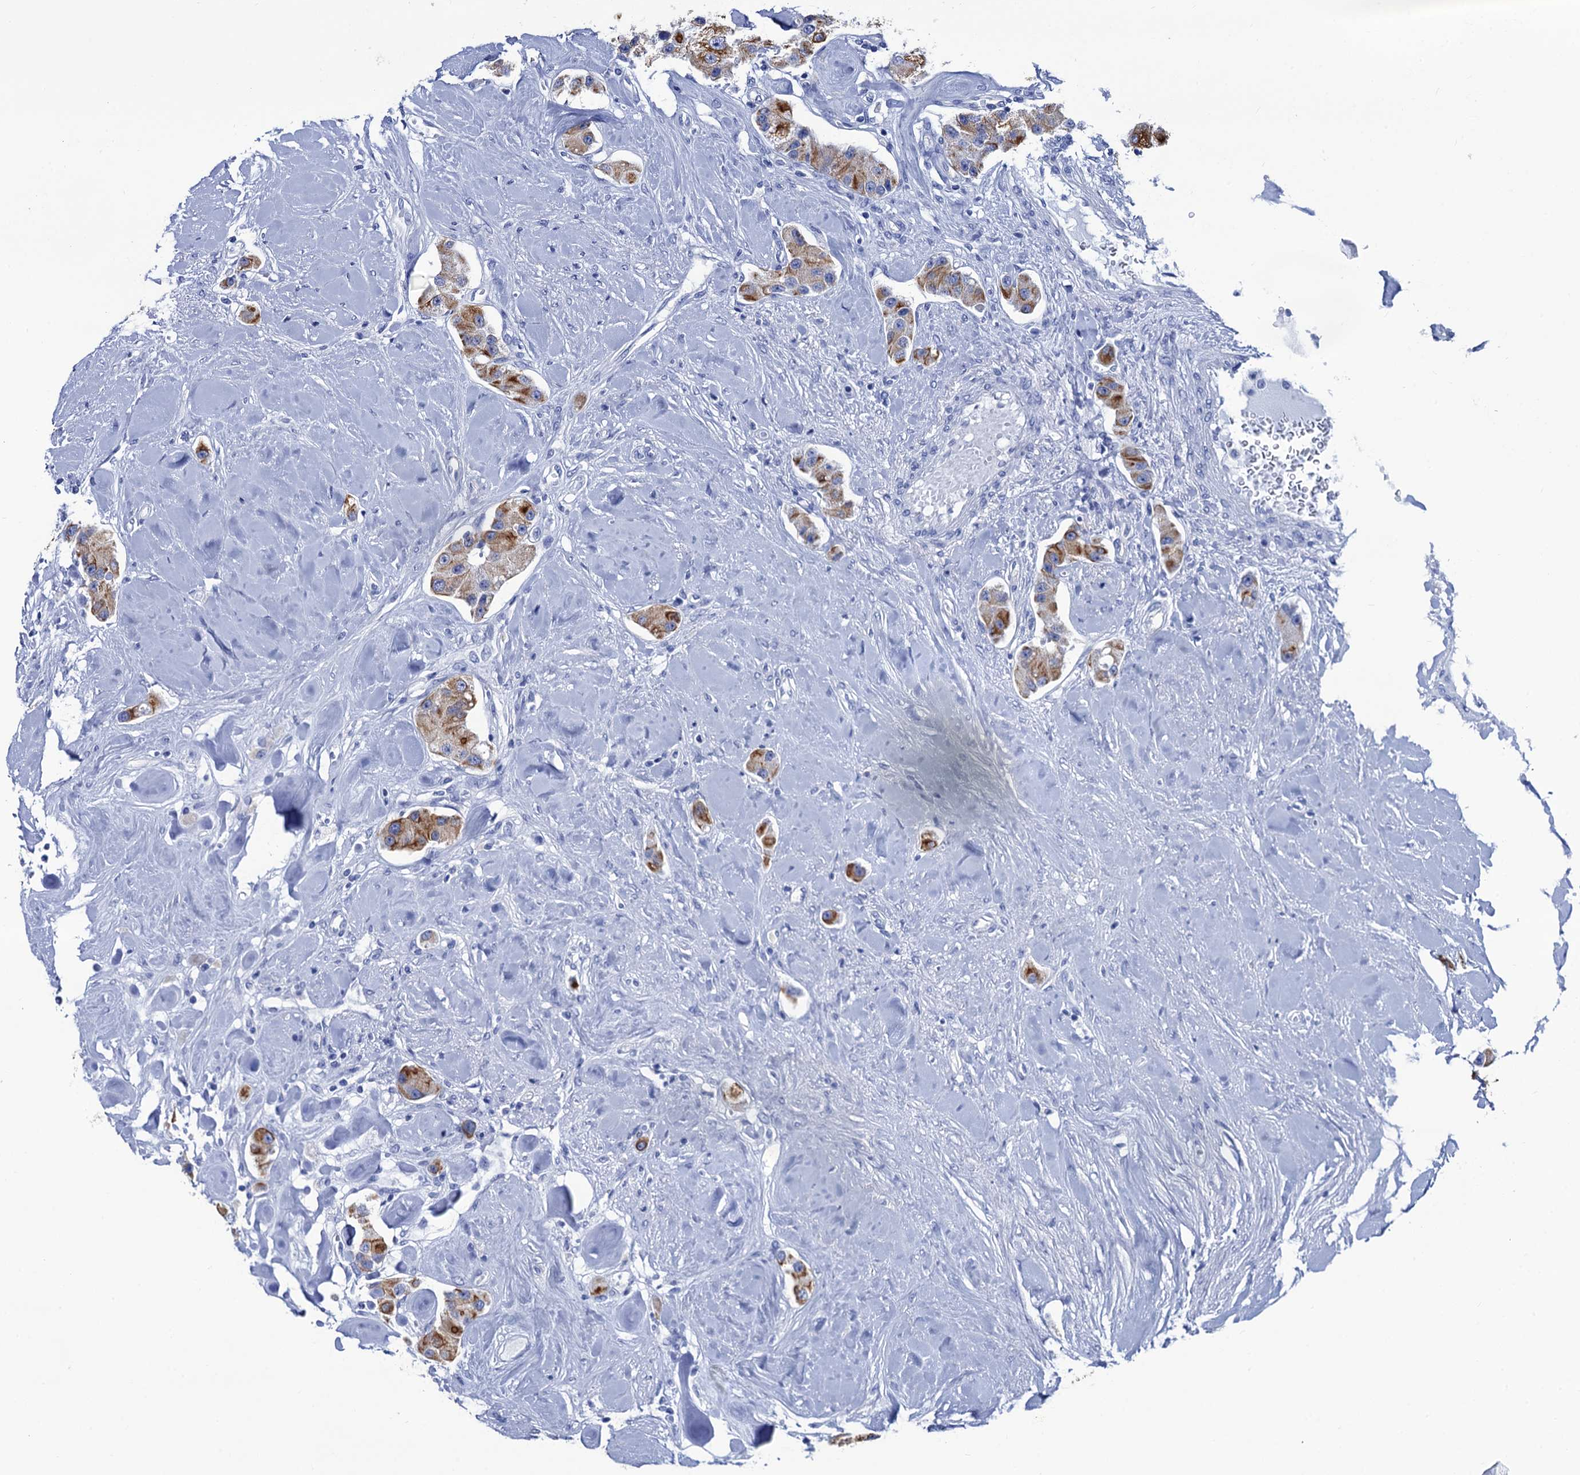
{"staining": {"intensity": "moderate", "quantity": ">75%", "location": "cytoplasmic/membranous"}, "tissue": "carcinoid", "cell_type": "Tumor cells", "image_type": "cancer", "snomed": [{"axis": "morphology", "description": "Carcinoid, malignant, NOS"}, {"axis": "topography", "description": "Pancreas"}], "caption": "DAB immunohistochemical staining of carcinoid displays moderate cytoplasmic/membranous protein staining in approximately >75% of tumor cells.", "gene": "RAB3IP", "patient": {"sex": "male", "age": 41}}